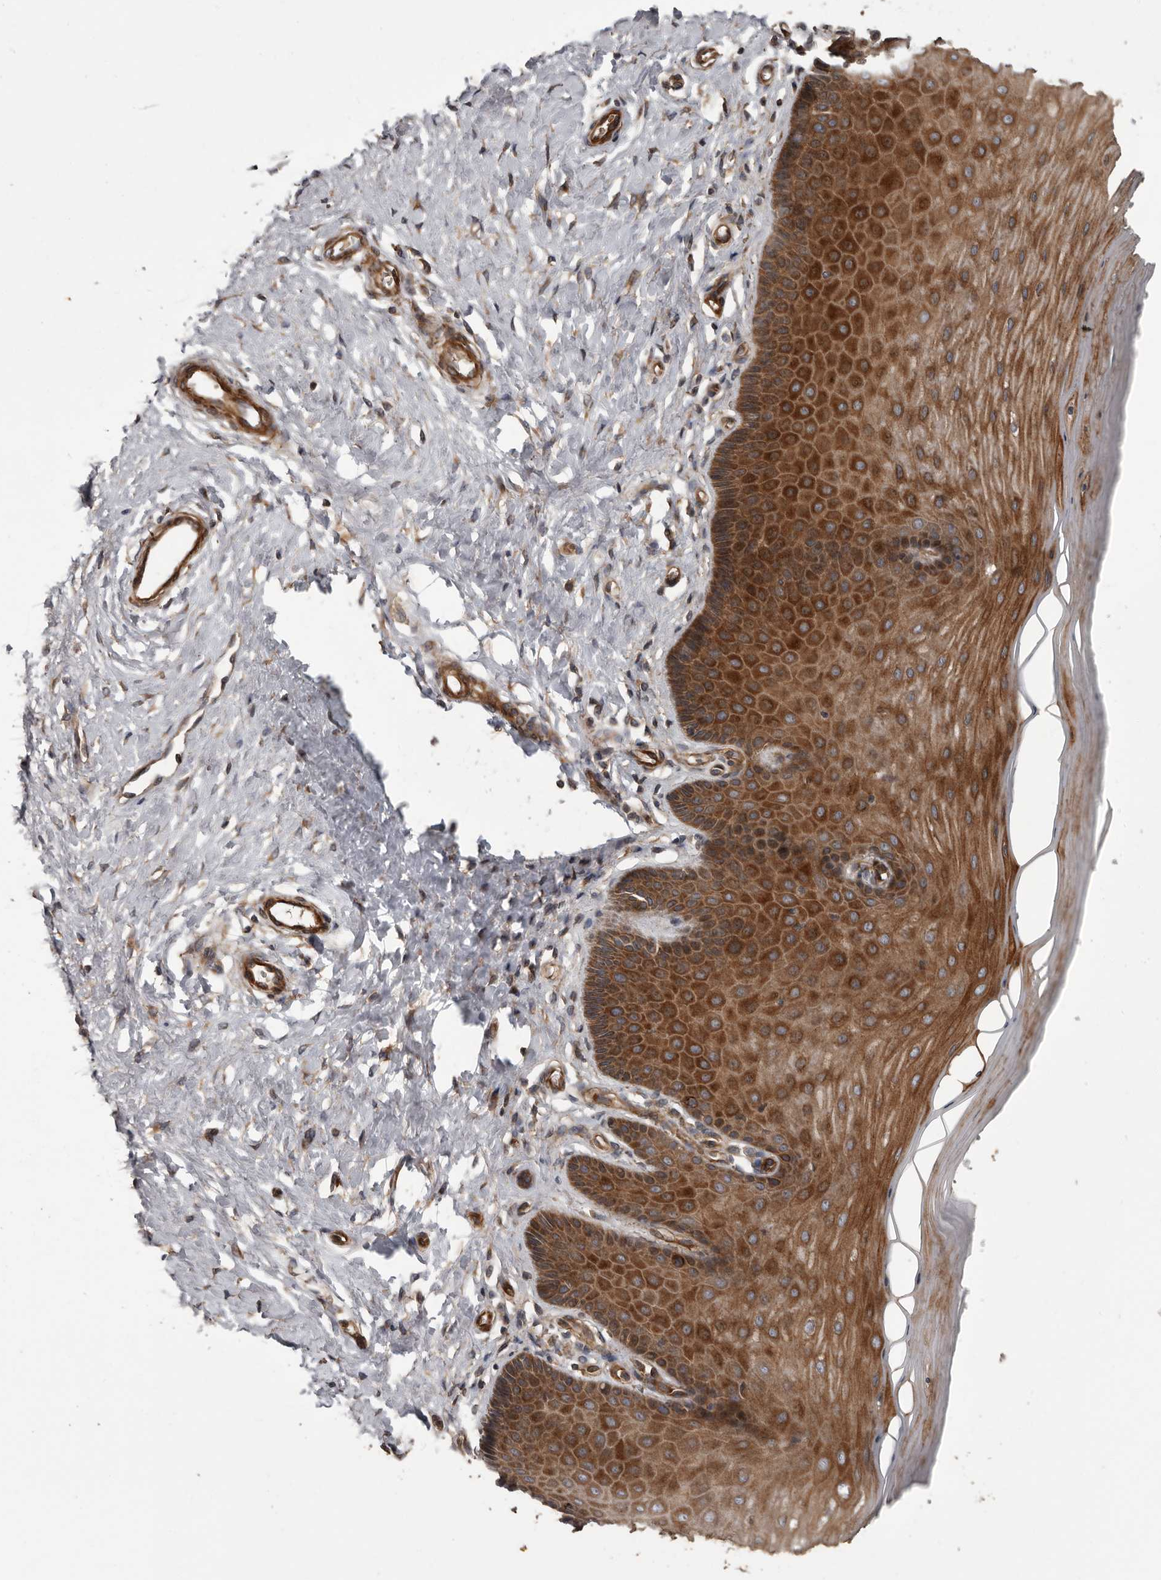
{"staining": {"intensity": "moderate", "quantity": ">75%", "location": "cytoplasmic/membranous"}, "tissue": "cervix", "cell_type": "Glandular cells", "image_type": "normal", "snomed": [{"axis": "morphology", "description": "Normal tissue, NOS"}, {"axis": "topography", "description": "Cervix"}], "caption": "IHC micrograph of normal cervix: cervix stained using immunohistochemistry (IHC) displays medium levels of moderate protein expression localized specifically in the cytoplasmic/membranous of glandular cells, appearing as a cytoplasmic/membranous brown color.", "gene": "ARHGEF5", "patient": {"sex": "female", "age": 55}}